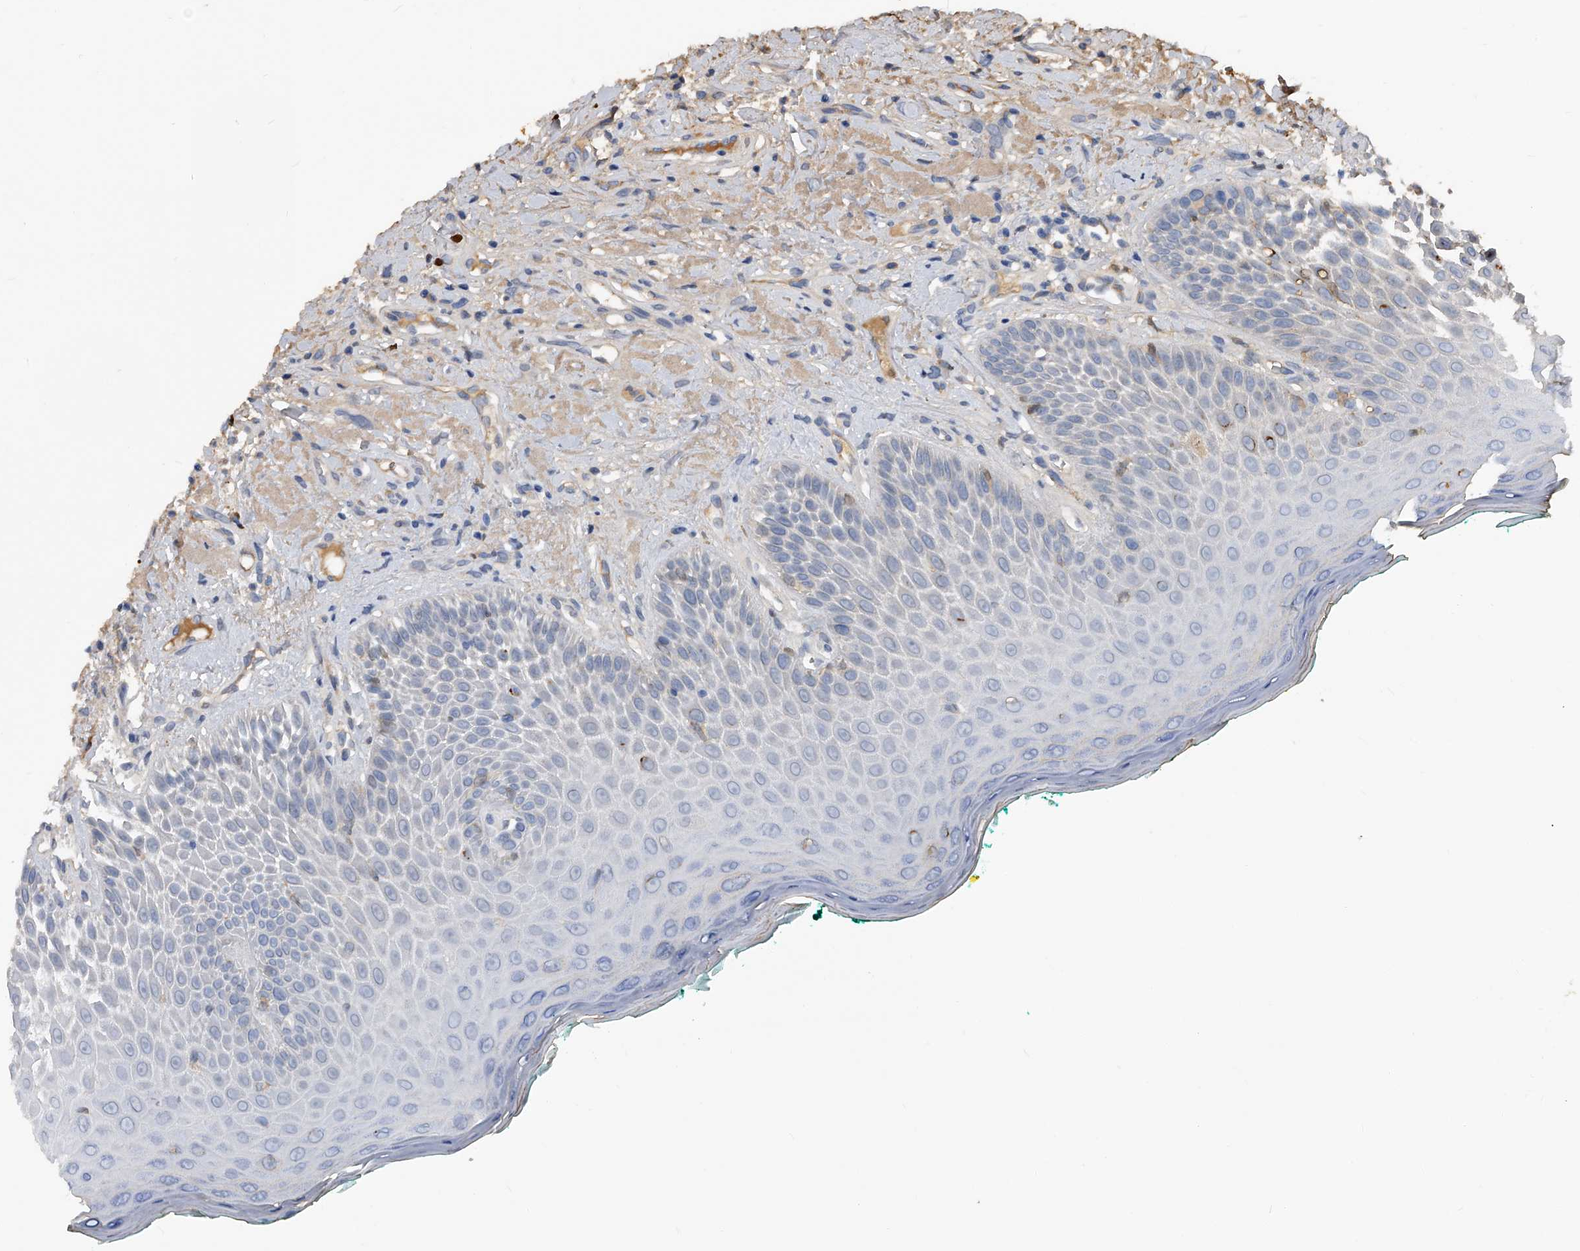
{"staining": {"intensity": "weak", "quantity": "<25%", "location": "cytoplasmic/membranous"}, "tissue": "oral mucosa", "cell_type": "Squamous epithelial cells", "image_type": "normal", "snomed": [{"axis": "morphology", "description": "Normal tissue, NOS"}, {"axis": "topography", "description": "Oral tissue"}], "caption": "DAB immunohistochemical staining of benign human oral mucosa exhibits no significant staining in squamous epithelial cells.", "gene": "ZNF25", "patient": {"sex": "female", "age": 70}}